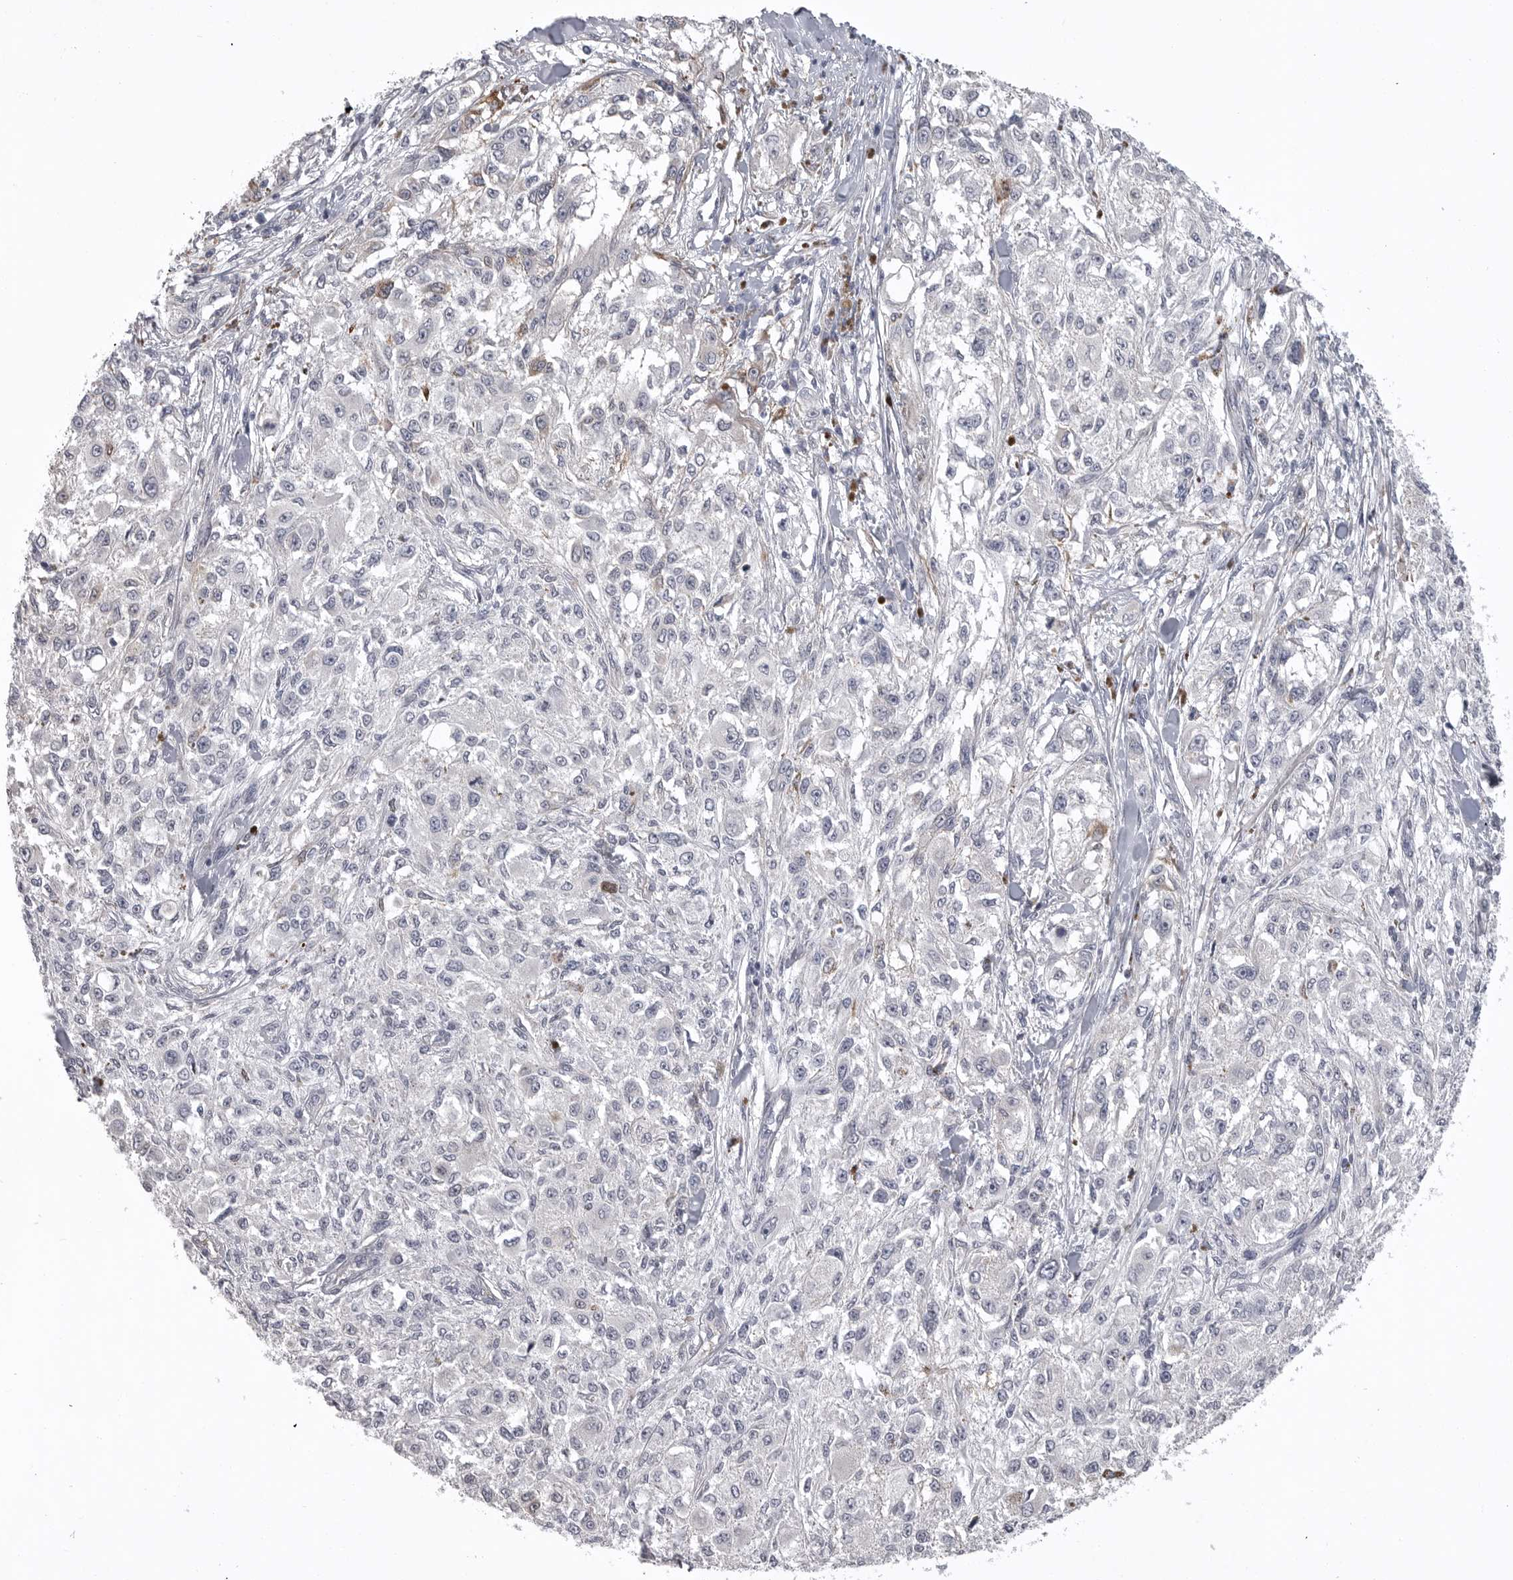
{"staining": {"intensity": "negative", "quantity": "none", "location": "none"}, "tissue": "melanoma", "cell_type": "Tumor cells", "image_type": "cancer", "snomed": [{"axis": "morphology", "description": "Necrosis, NOS"}, {"axis": "morphology", "description": "Malignant melanoma, NOS"}, {"axis": "topography", "description": "Skin"}], "caption": "High power microscopy histopathology image of an immunohistochemistry (IHC) histopathology image of malignant melanoma, revealing no significant positivity in tumor cells.", "gene": "SERPING1", "patient": {"sex": "female", "age": 87}}